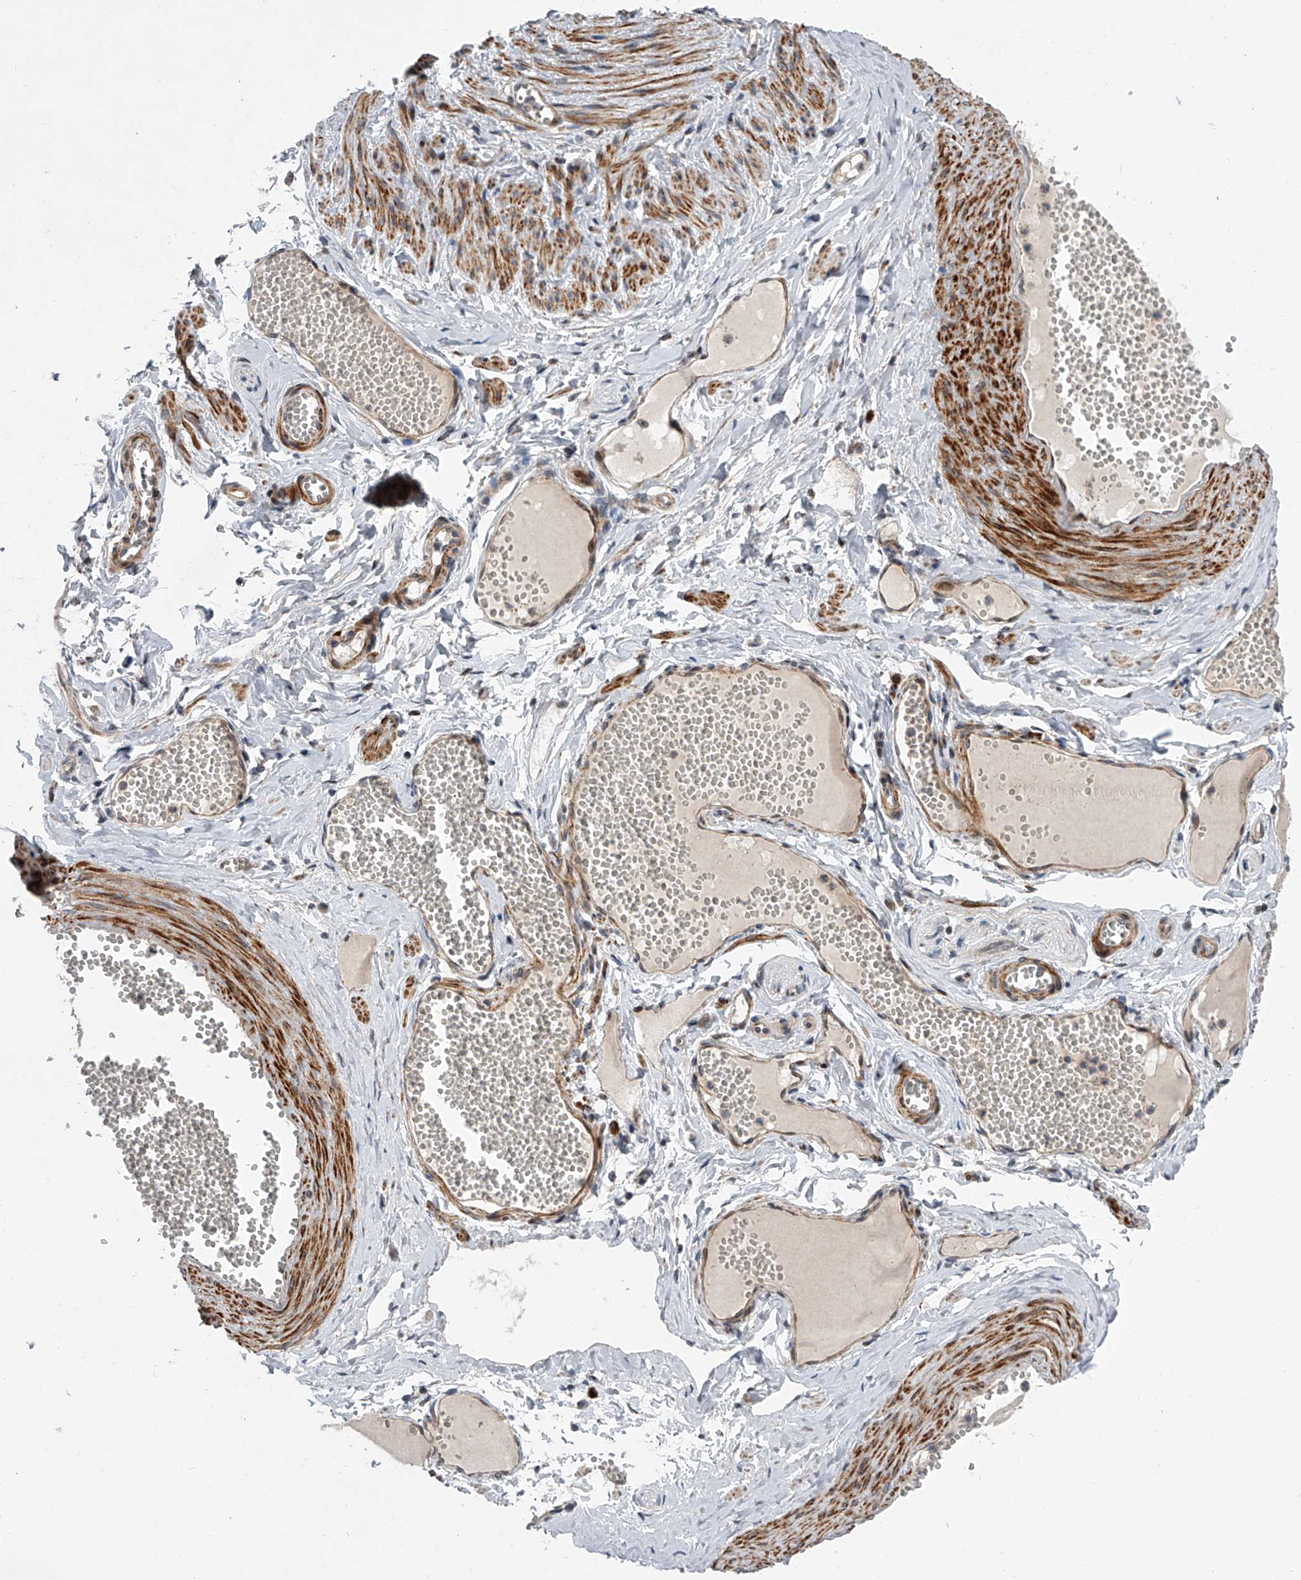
{"staining": {"intensity": "negative", "quantity": "none", "location": "none"}, "tissue": "adipose tissue", "cell_type": "Adipocytes", "image_type": "normal", "snomed": [{"axis": "morphology", "description": "Normal tissue, NOS"}, {"axis": "topography", "description": "Smooth muscle"}, {"axis": "topography", "description": "Peripheral nerve tissue"}], "caption": "The photomicrograph exhibits no staining of adipocytes in benign adipose tissue.", "gene": "DLGAP2", "patient": {"sex": "female", "age": 39}}